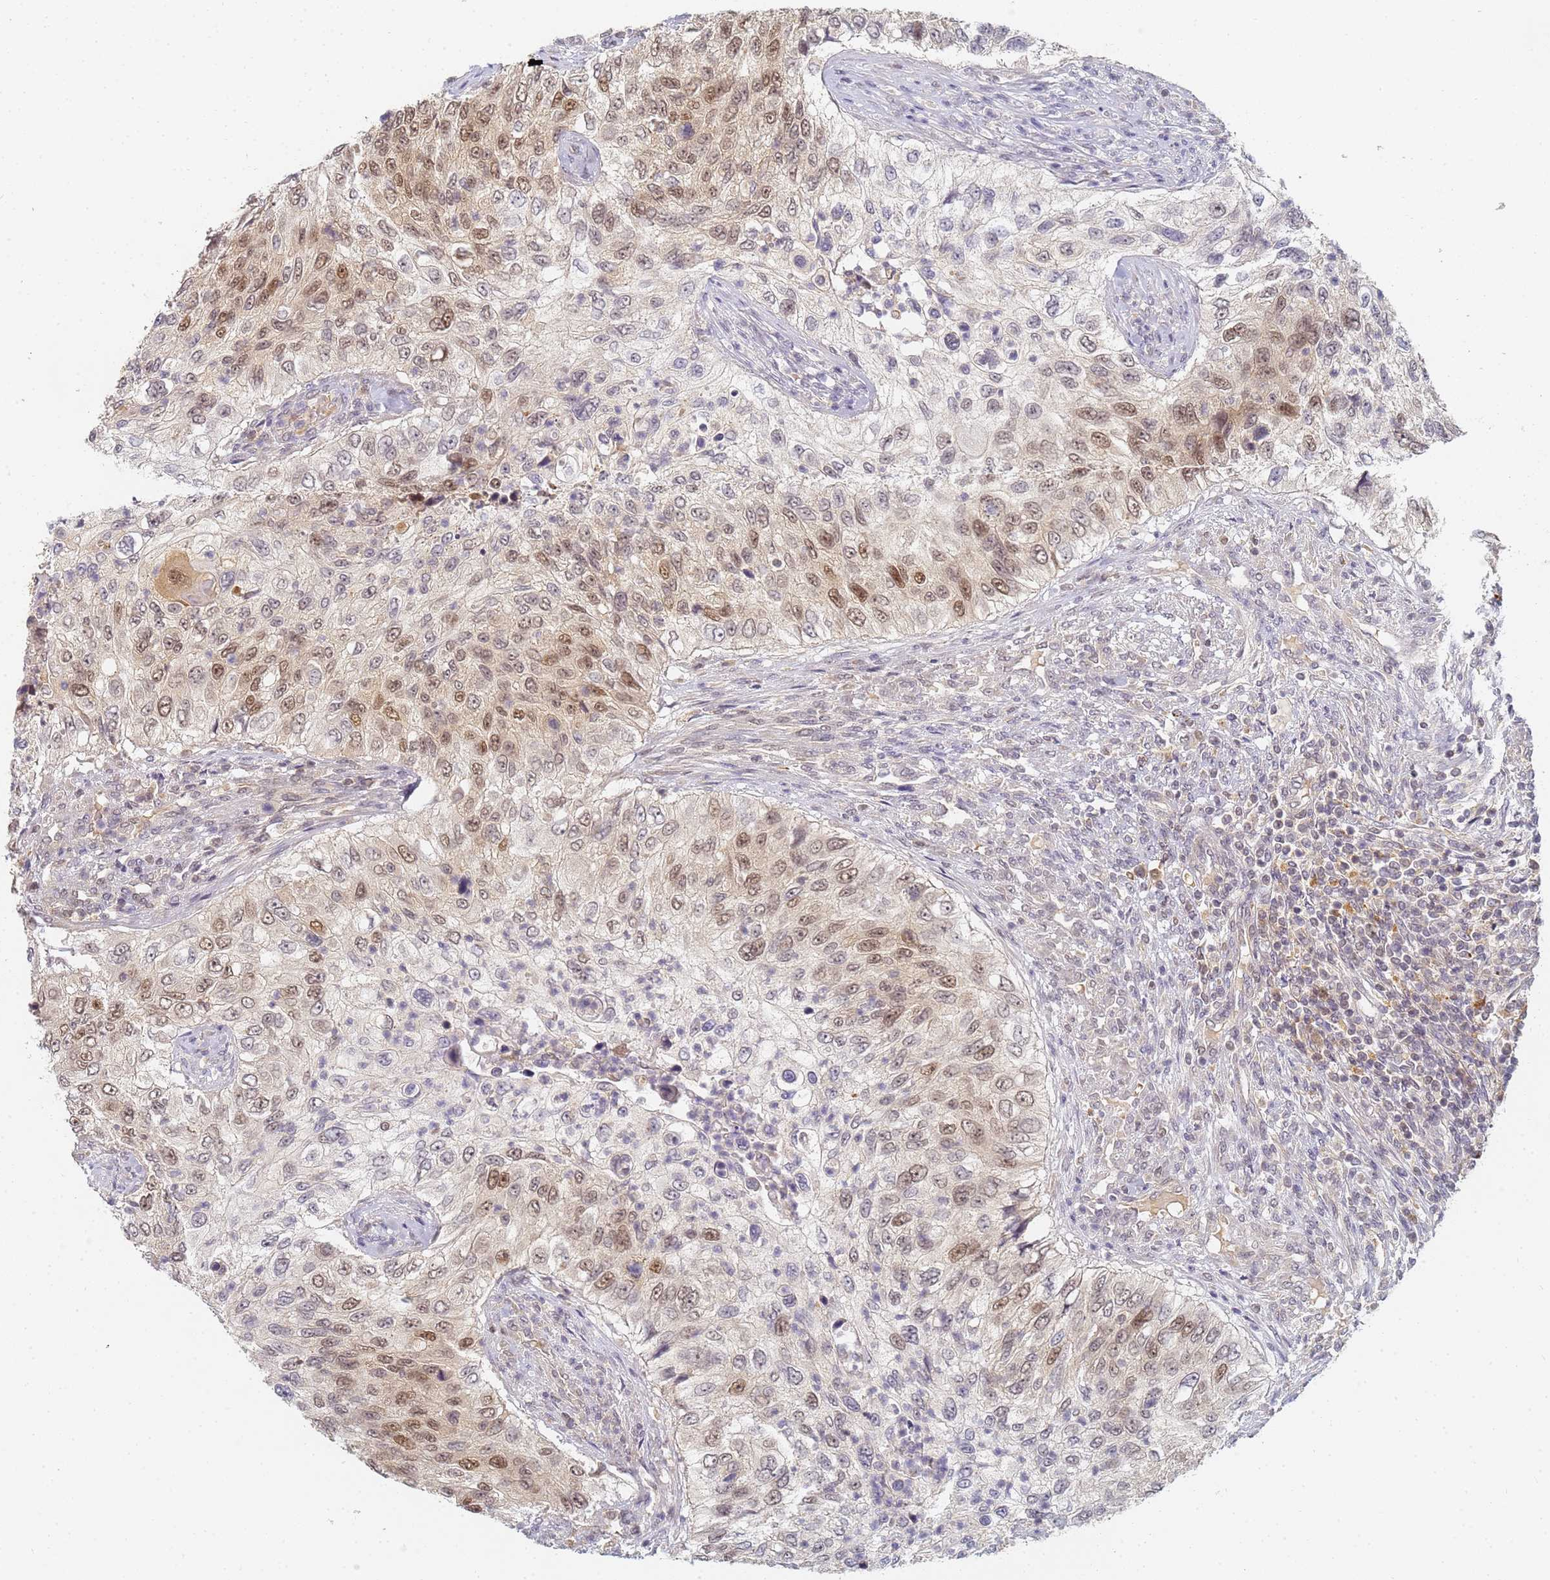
{"staining": {"intensity": "moderate", "quantity": "25%-75%", "location": "nuclear"}, "tissue": "urothelial cancer", "cell_type": "Tumor cells", "image_type": "cancer", "snomed": [{"axis": "morphology", "description": "Urothelial carcinoma, High grade"}, {"axis": "topography", "description": "Urinary bladder"}], "caption": "Protein staining demonstrates moderate nuclear staining in about 25%-75% of tumor cells in high-grade urothelial carcinoma.", "gene": "HMCES", "patient": {"sex": "female", "age": 60}}